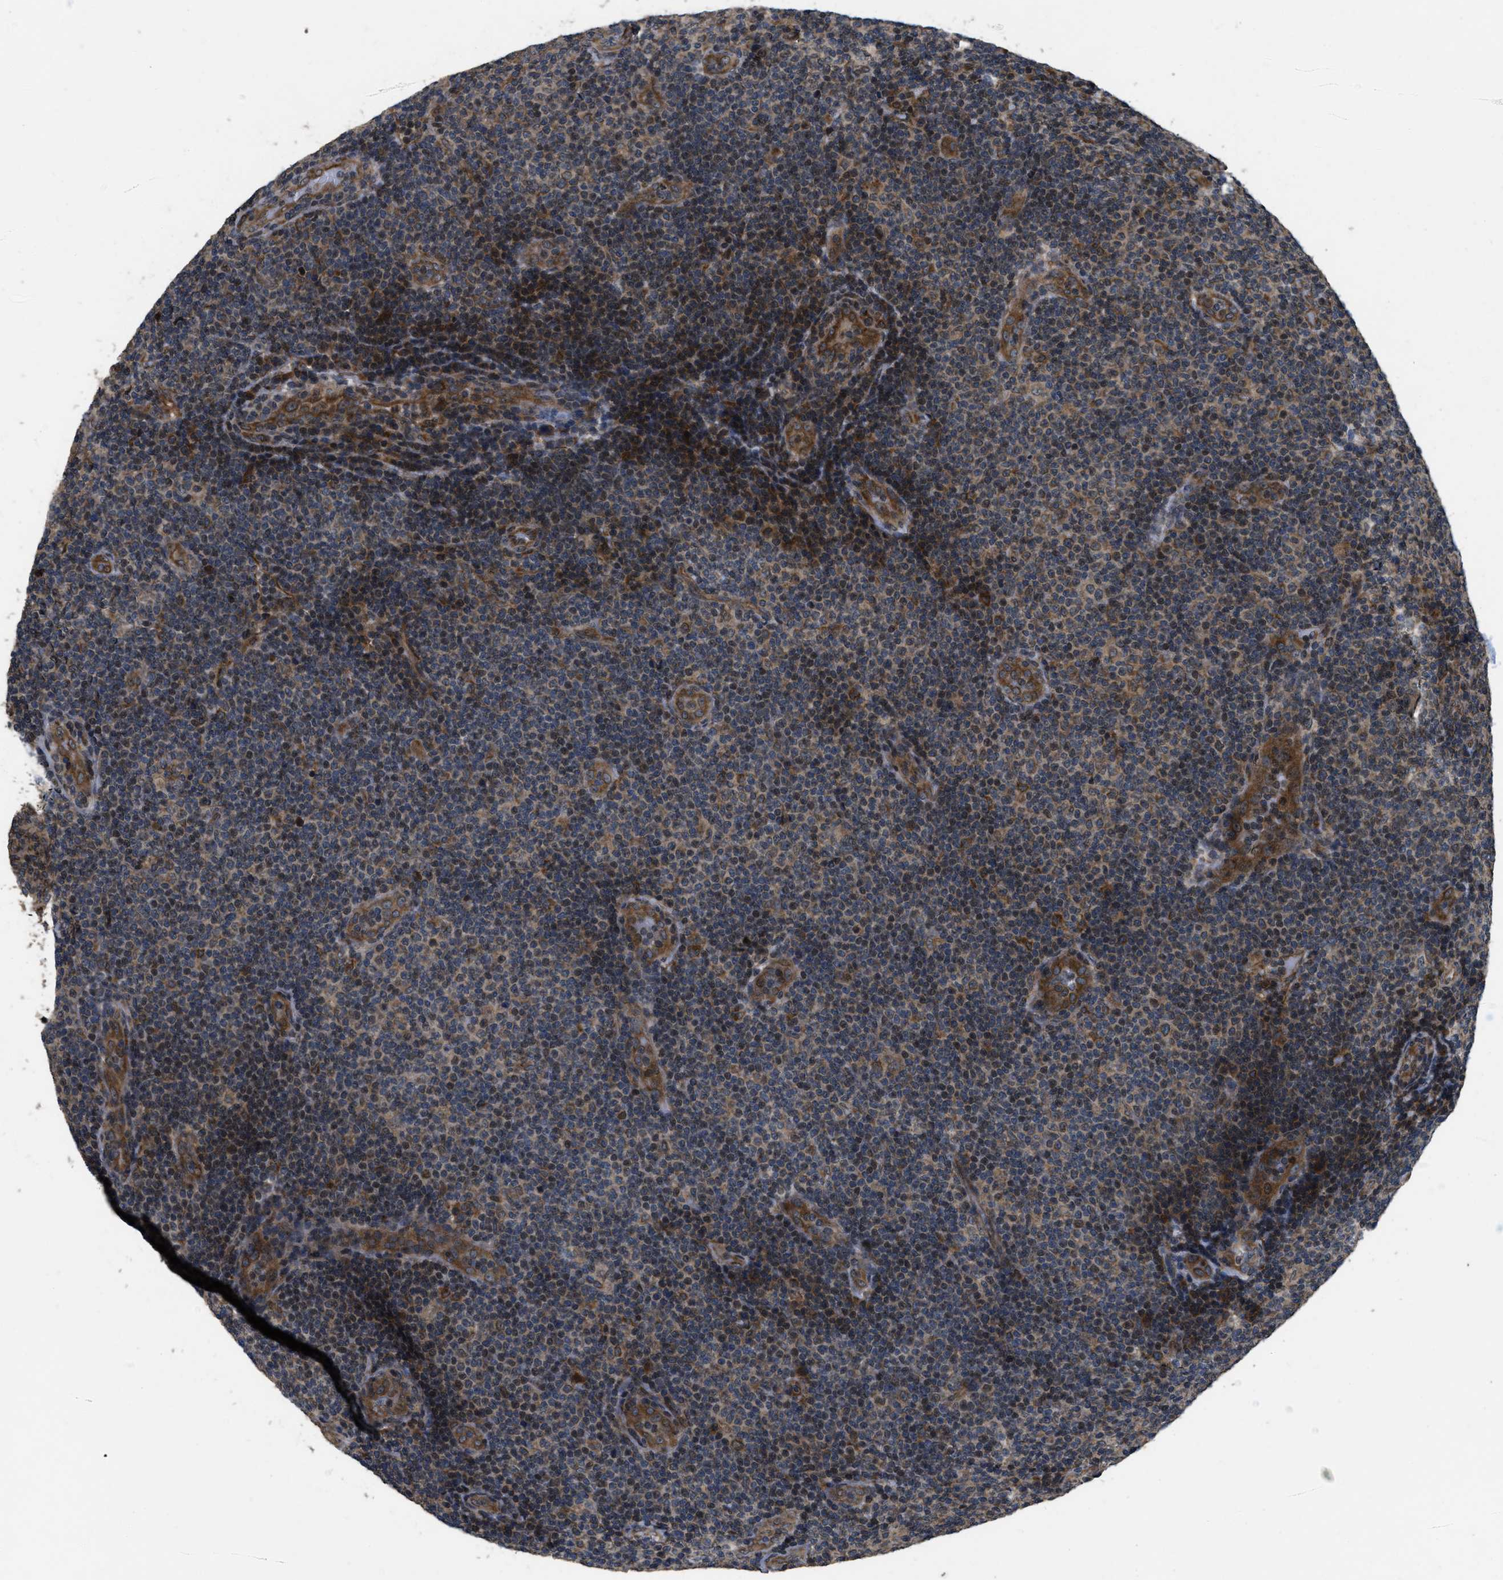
{"staining": {"intensity": "moderate", "quantity": "25%-75%", "location": "cytoplasmic/membranous,nuclear"}, "tissue": "lymphoma", "cell_type": "Tumor cells", "image_type": "cancer", "snomed": [{"axis": "morphology", "description": "Malignant lymphoma, non-Hodgkin's type, Low grade"}, {"axis": "topography", "description": "Lymph node"}], "caption": "Malignant lymphoma, non-Hodgkin's type (low-grade) was stained to show a protein in brown. There is medium levels of moderate cytoplasmic/membranous and nuclear positivity in approximately 25%-75% of tumor cells. (IHC, brightfield microscopy, high magnification).", "gene": "SPTLC1", "patient": {"sex": "male", "age": 83}}